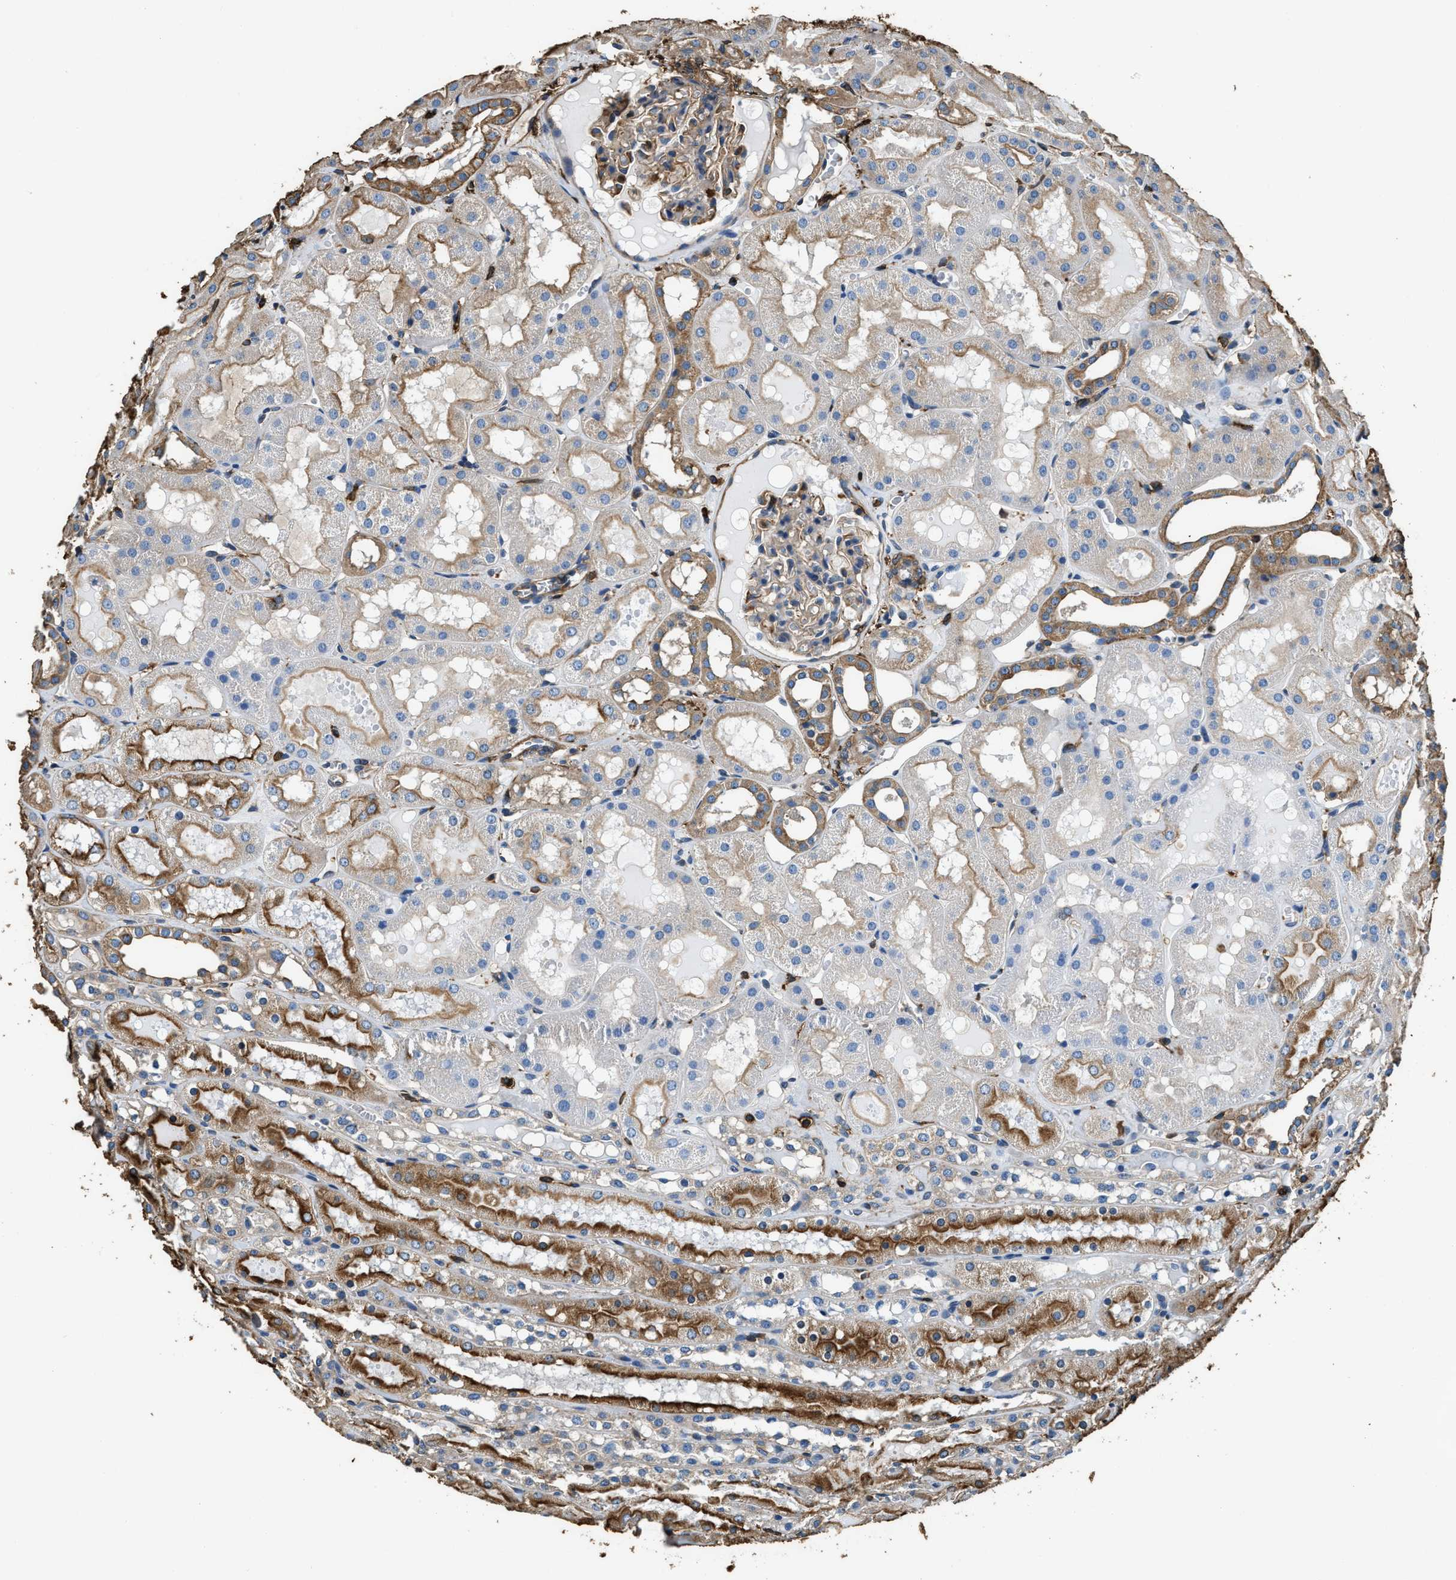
{"staining": {"intensity": "moderate", "quantity": ">75%", "location": "cytoplasmic/membranous"}, "tissue": "kidney", "cell_type": "Cells in glomeruli", "image_type": "normal", "snomed": [{"axis": "morphology", "description": "Normal tissue, NOS"}, {"axis": "topography", "description": "Kidney"}, {"axis": "topography", "description": "Urinary bladder"}], "caption": "Immunohistochemistry staining of unremarkable kidney, which demonstrates medium levels of moderate cytoplasmic/membranous staining in approximately >75% of cells in glomeruli indicating moderate cytoplasmic/membranous protein positivity. The staining was performed using DAB (3,3'-diaminobenzidine) (brown) for protein detection and nuclei were counterstained in hematoxylin (blue).", "gene": "ACCS", "patient": {"sex": "male", "age": 16}}